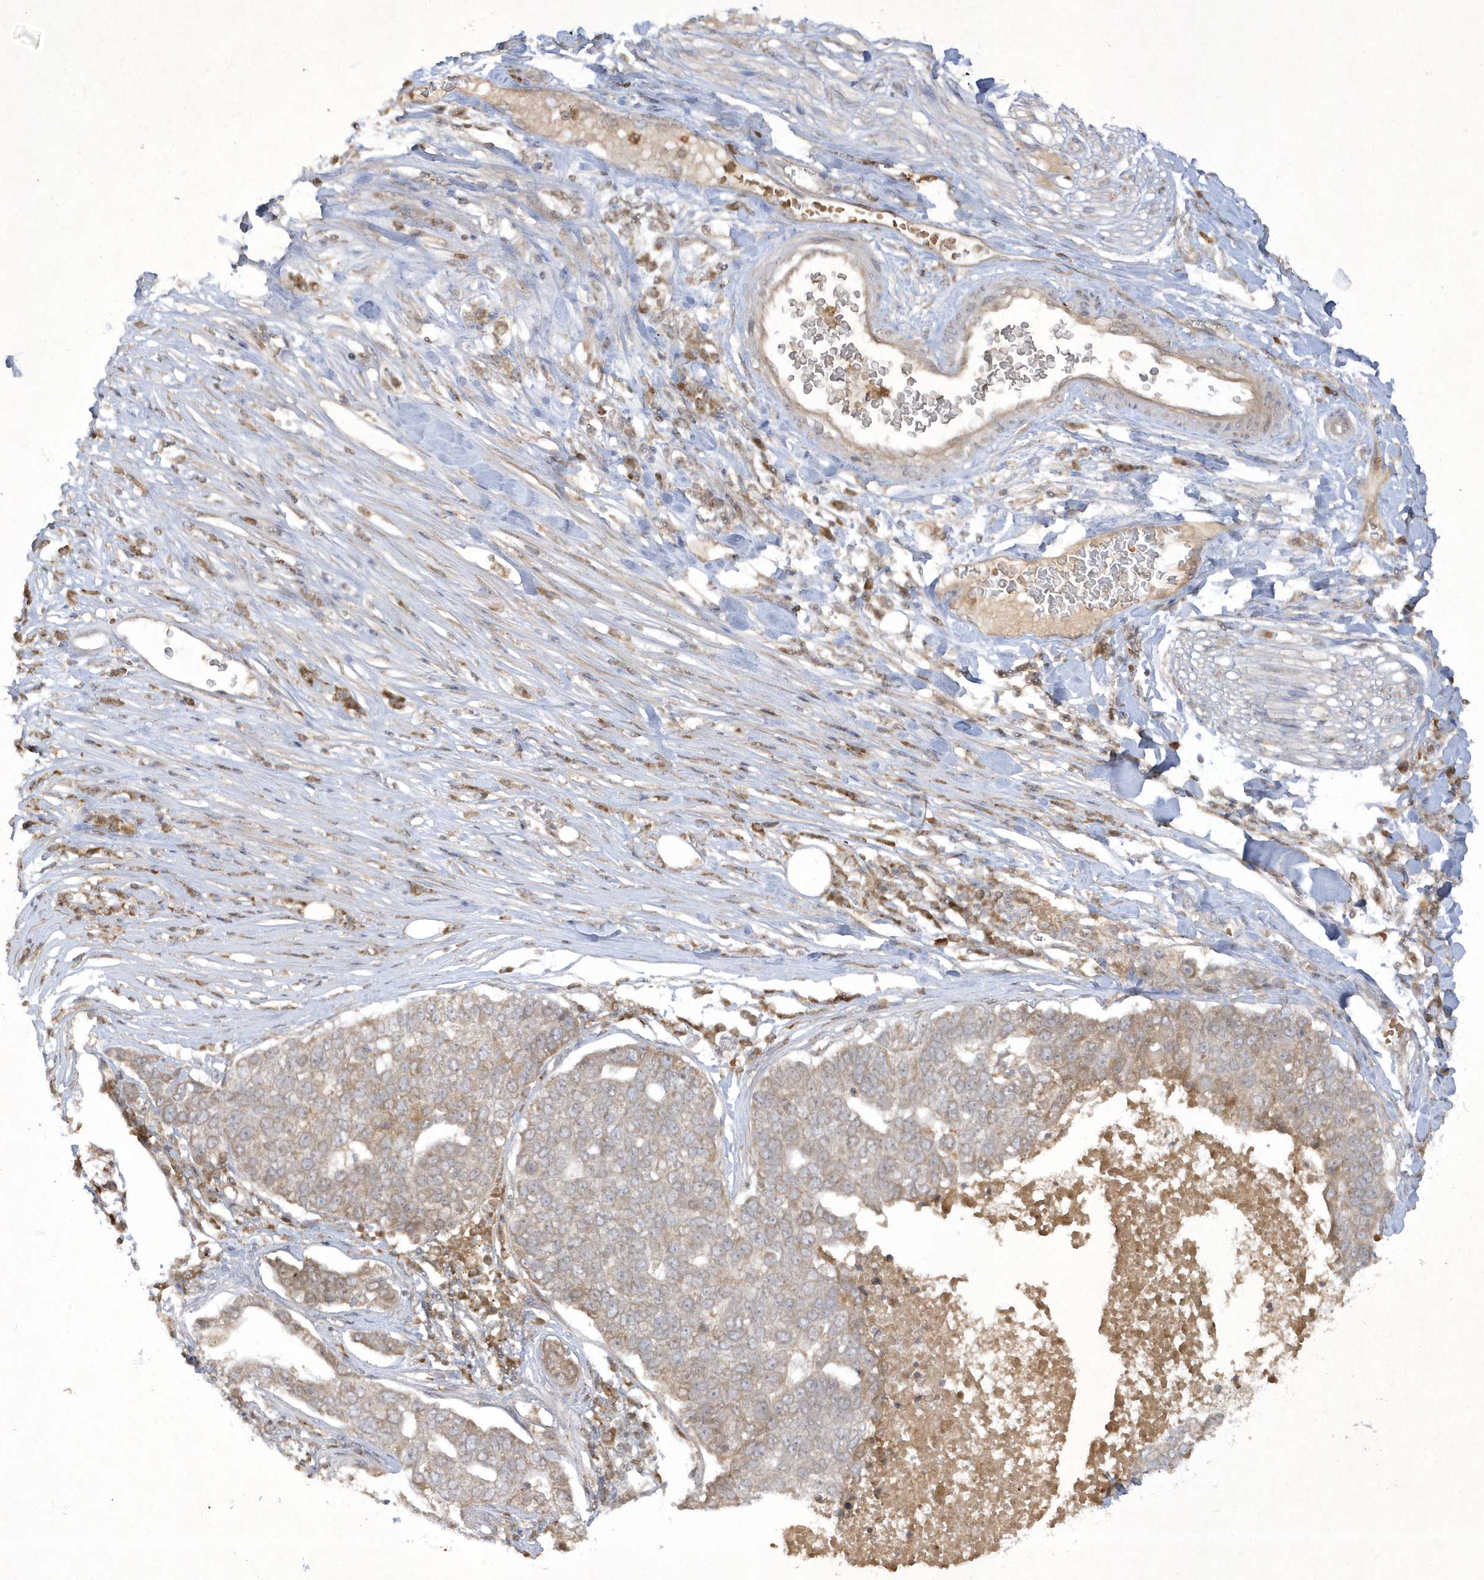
{"staining": {"intensity": "weak", "quantity": "25%-75%", "location": "cytoplasmic/membranous"}, "tissue": "pancreatic cancer", "cell_type": "Tumor cells", "image_type": "cancer", "snomed": [{"axis": "morphology", "description": "Adenocarcinoma, NOS"}, {"axis": "topography", "description": "Pancreas"}], "caption": "DAB (3,3'-diaminobenzidine) immunohistochemical staining of human pancreatic cancer (adenocarcinoma) reveals weak cytoplasmic/membranous protein expression in about 25%-75% of tumor cells.", "gene": "ZNF213", "patient": {"sex": "female", "age": 61}}